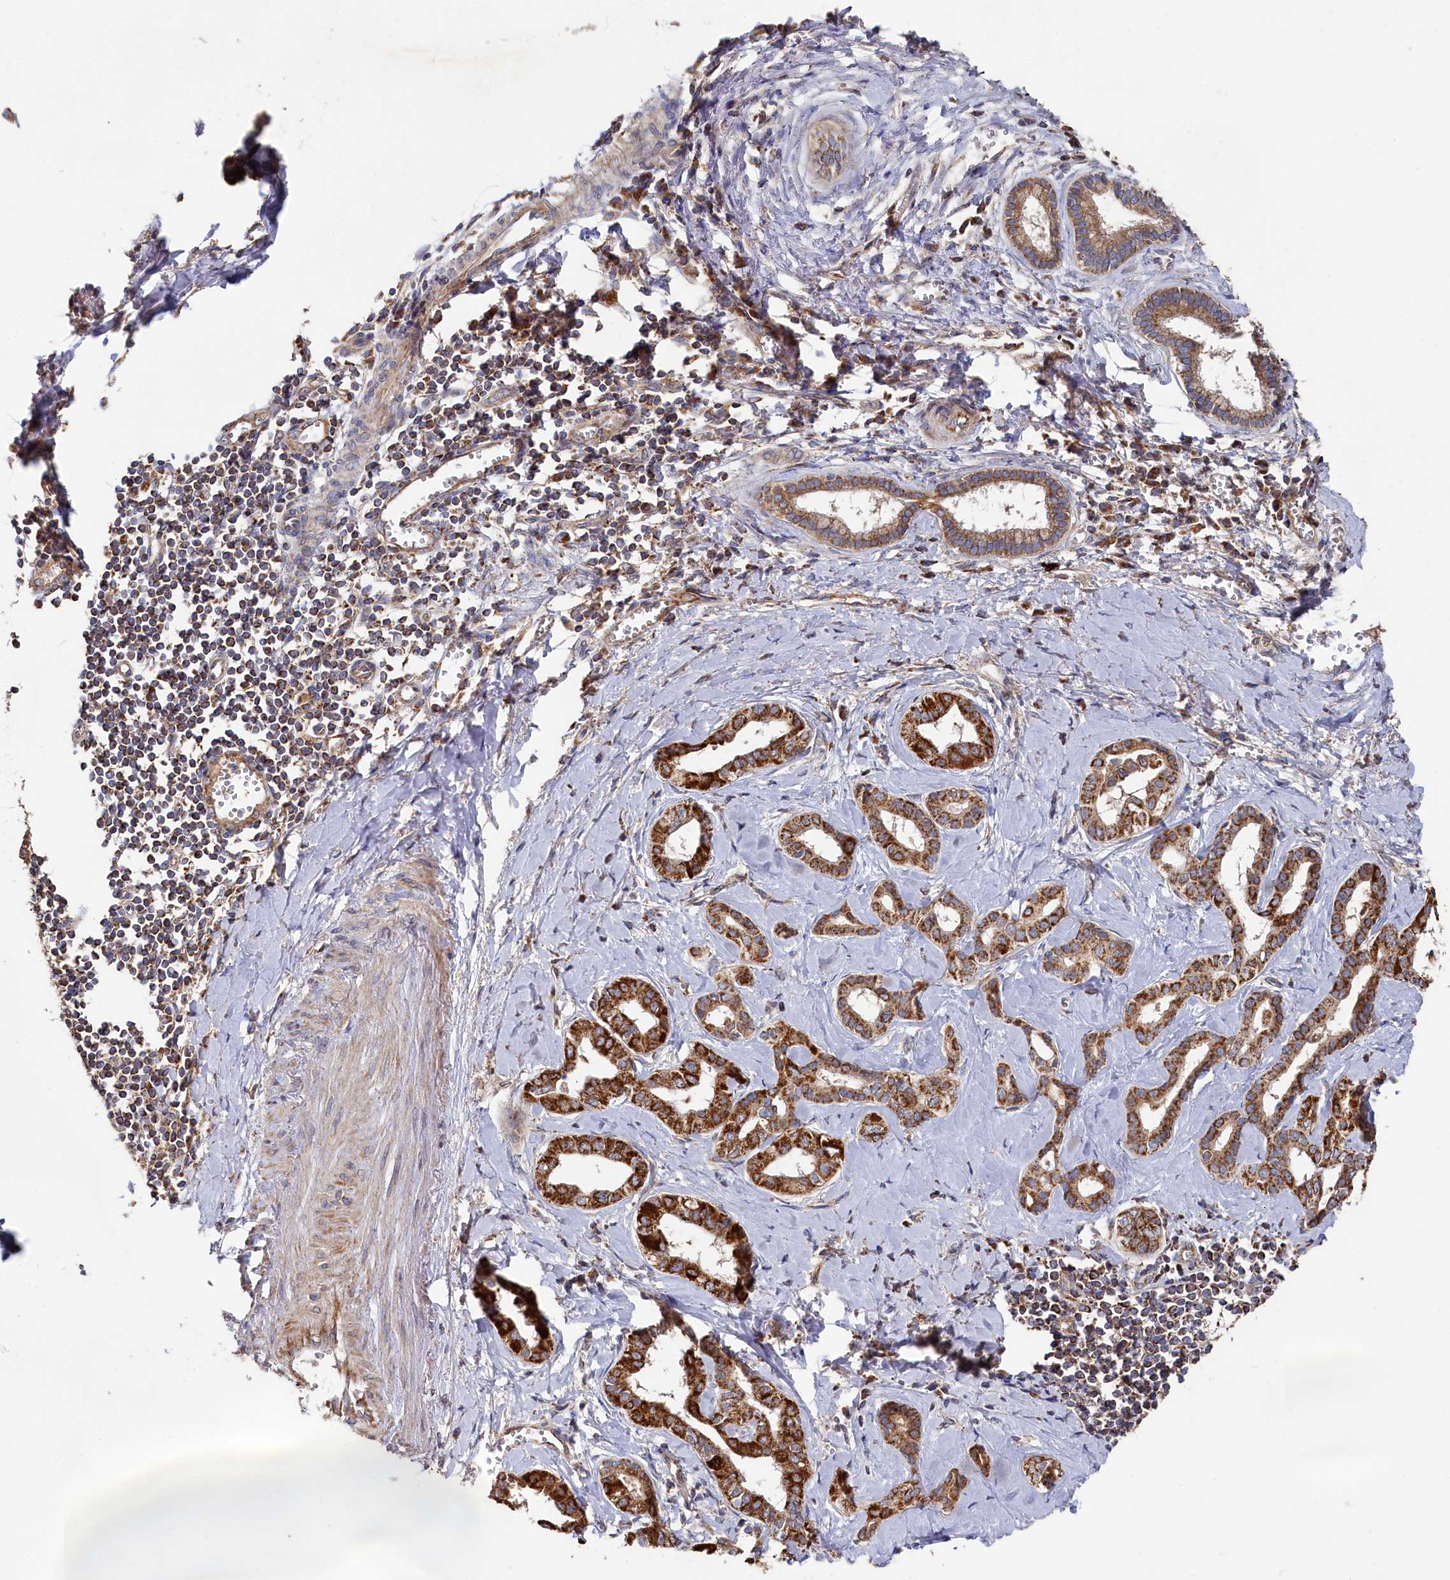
{"staining": {"intensity": "strong", "quantity": ">75%", "location": "cytoplasmic/membranous"}, "tissue": "liver cancer", "cell_type": "Tumor cells", "image_type": "cancer", "snomed": [{"axis": "morphology", "description": "Cholangiocarcinoma"}, {"axis": "topography", "description": "Liver"}], "caption": "A photomicrograph of human cholangiocarcinoma (liver) stained for a protein reveals strong cytoplasmic/membranous brown staining in tumor cells.", "gene": "HAUS2", "patient": {"sex": "female", "age": 77}}